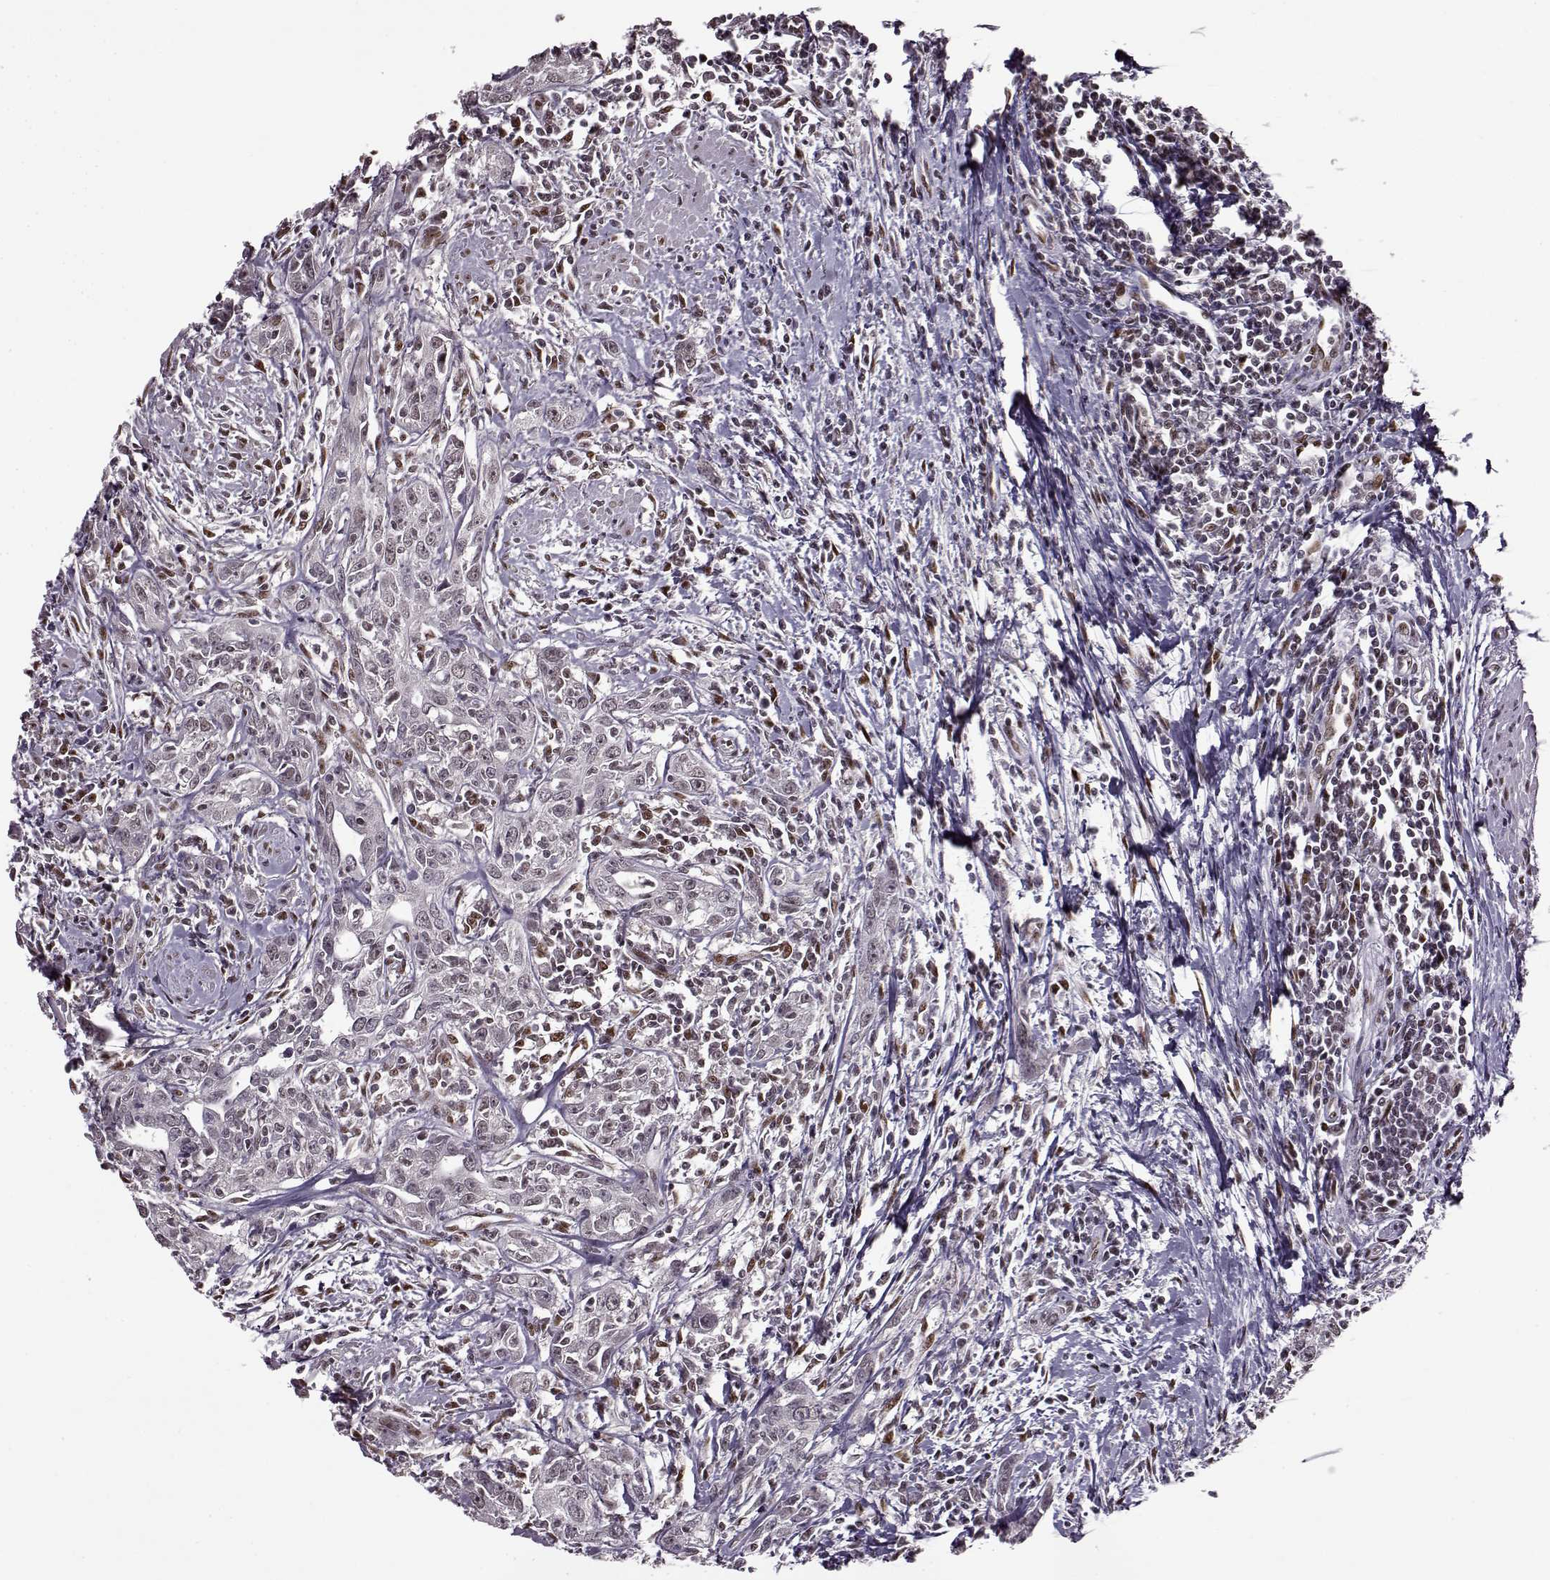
{"staining": {"intensity": "weak", "quantity": "<25%", "location": "nuclear"}, "tissue": "urothelial cancer", "cell_type": "Tumor cells", "image_type": "cancer", "snomed": [{"axis": "morphology", "description": "Urothelial carcinoma, High grade"}, {"axis": "topography", "description": "Urinary bladder"}], "caption": "This histopathology image is of urothelial cancer stained with IHC to label a protein in brown with the nuclei are counter-stained blue. There is no positivity in tumor cells.", "gene": "FTO", "patient": {"sex": "male", "age": 83}}